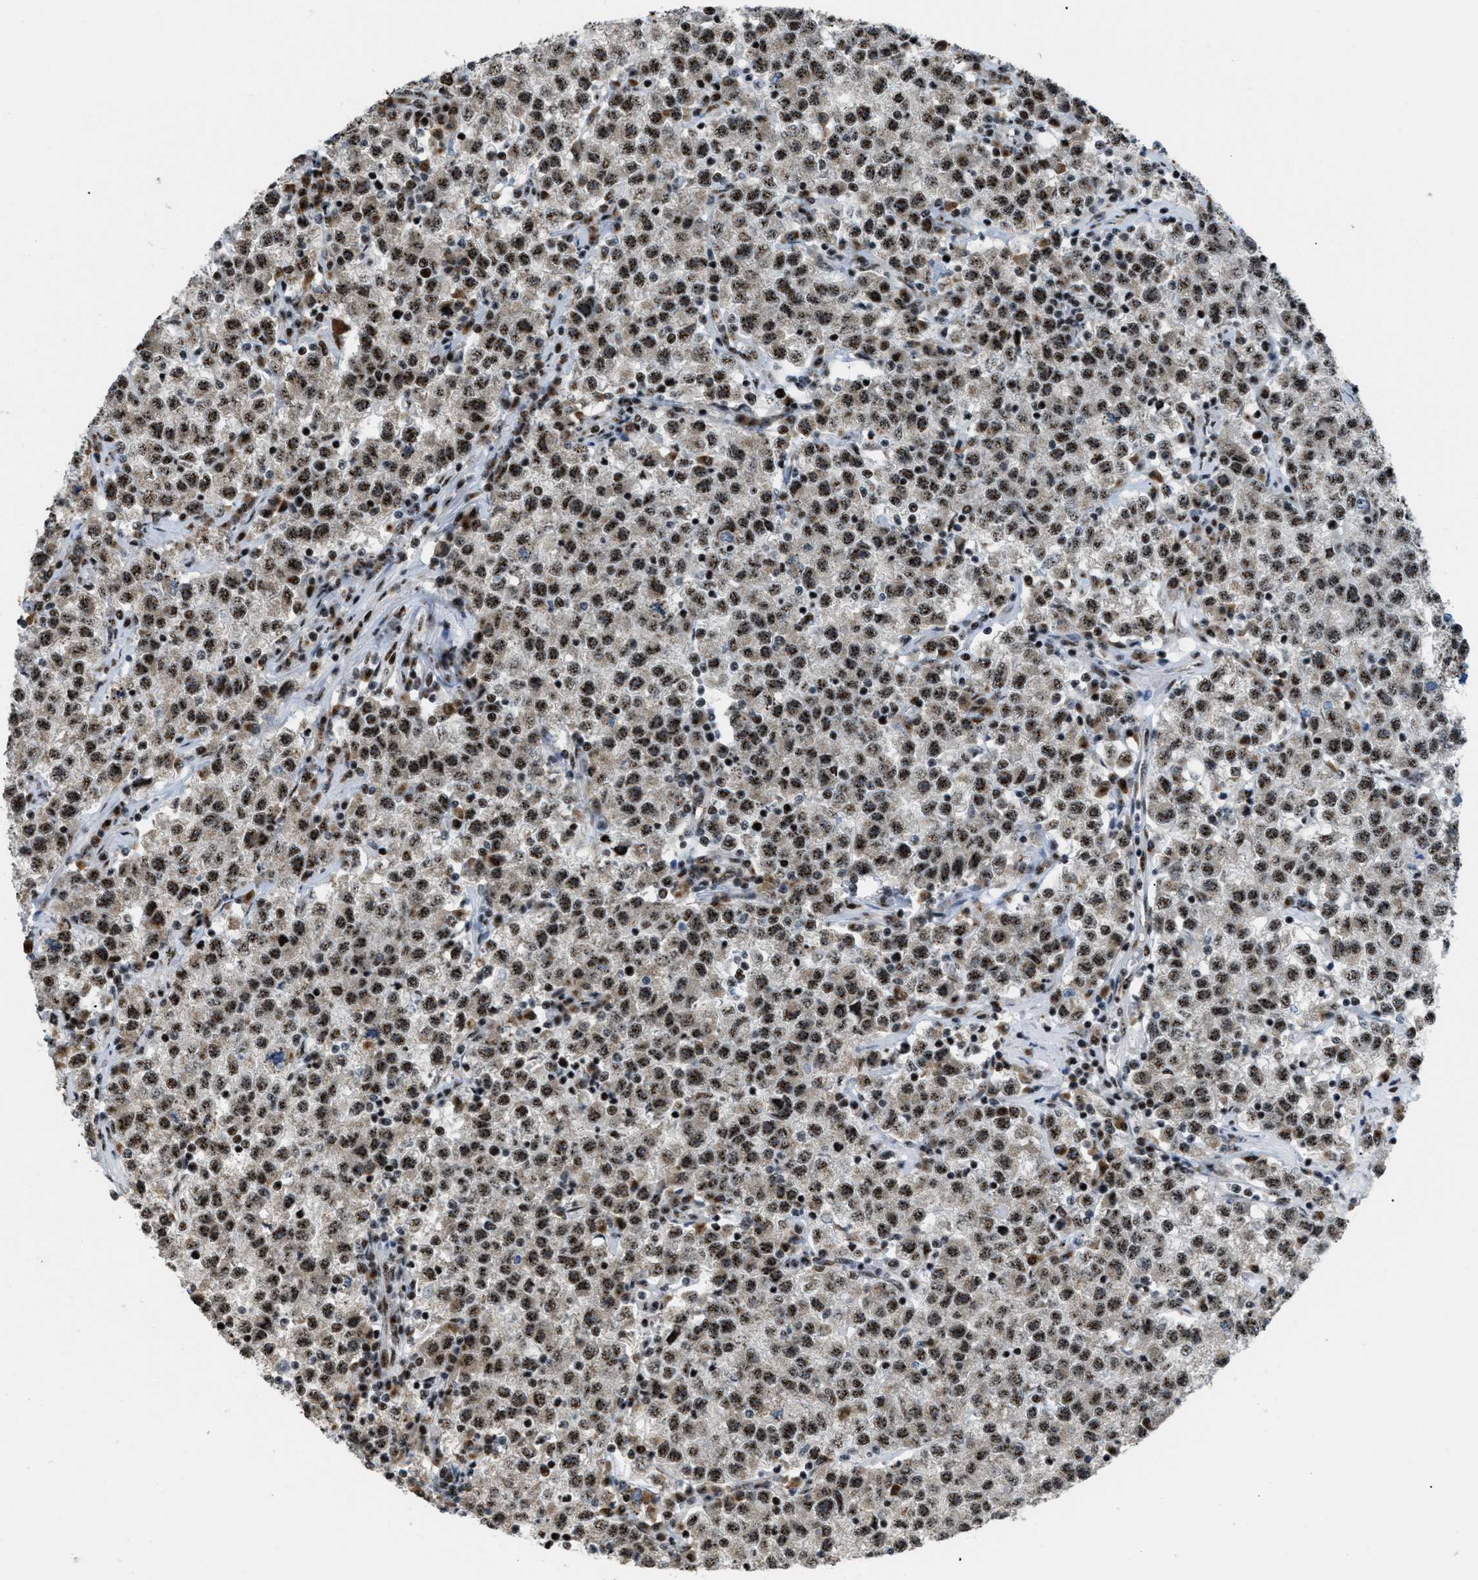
{"staining": {"intensity": "moderate", "quantity": ">75%", "location": "nuclear"}, "tissue": "testis cancer", "cell_type": "Tumor cells", "image_type": "cancer", "snomed": [{"axis": "morphology", "description": "Seminoma, NOS"}, {"axis": "topography", "description": "Testis"}], "caption": "Brown immunohistochemical staining in testis seminoma reveals moderate nuclear staining in about >75% of tumor cells.", "gene": "CDR2", "patient": {"sex": "male", "age": 22}}